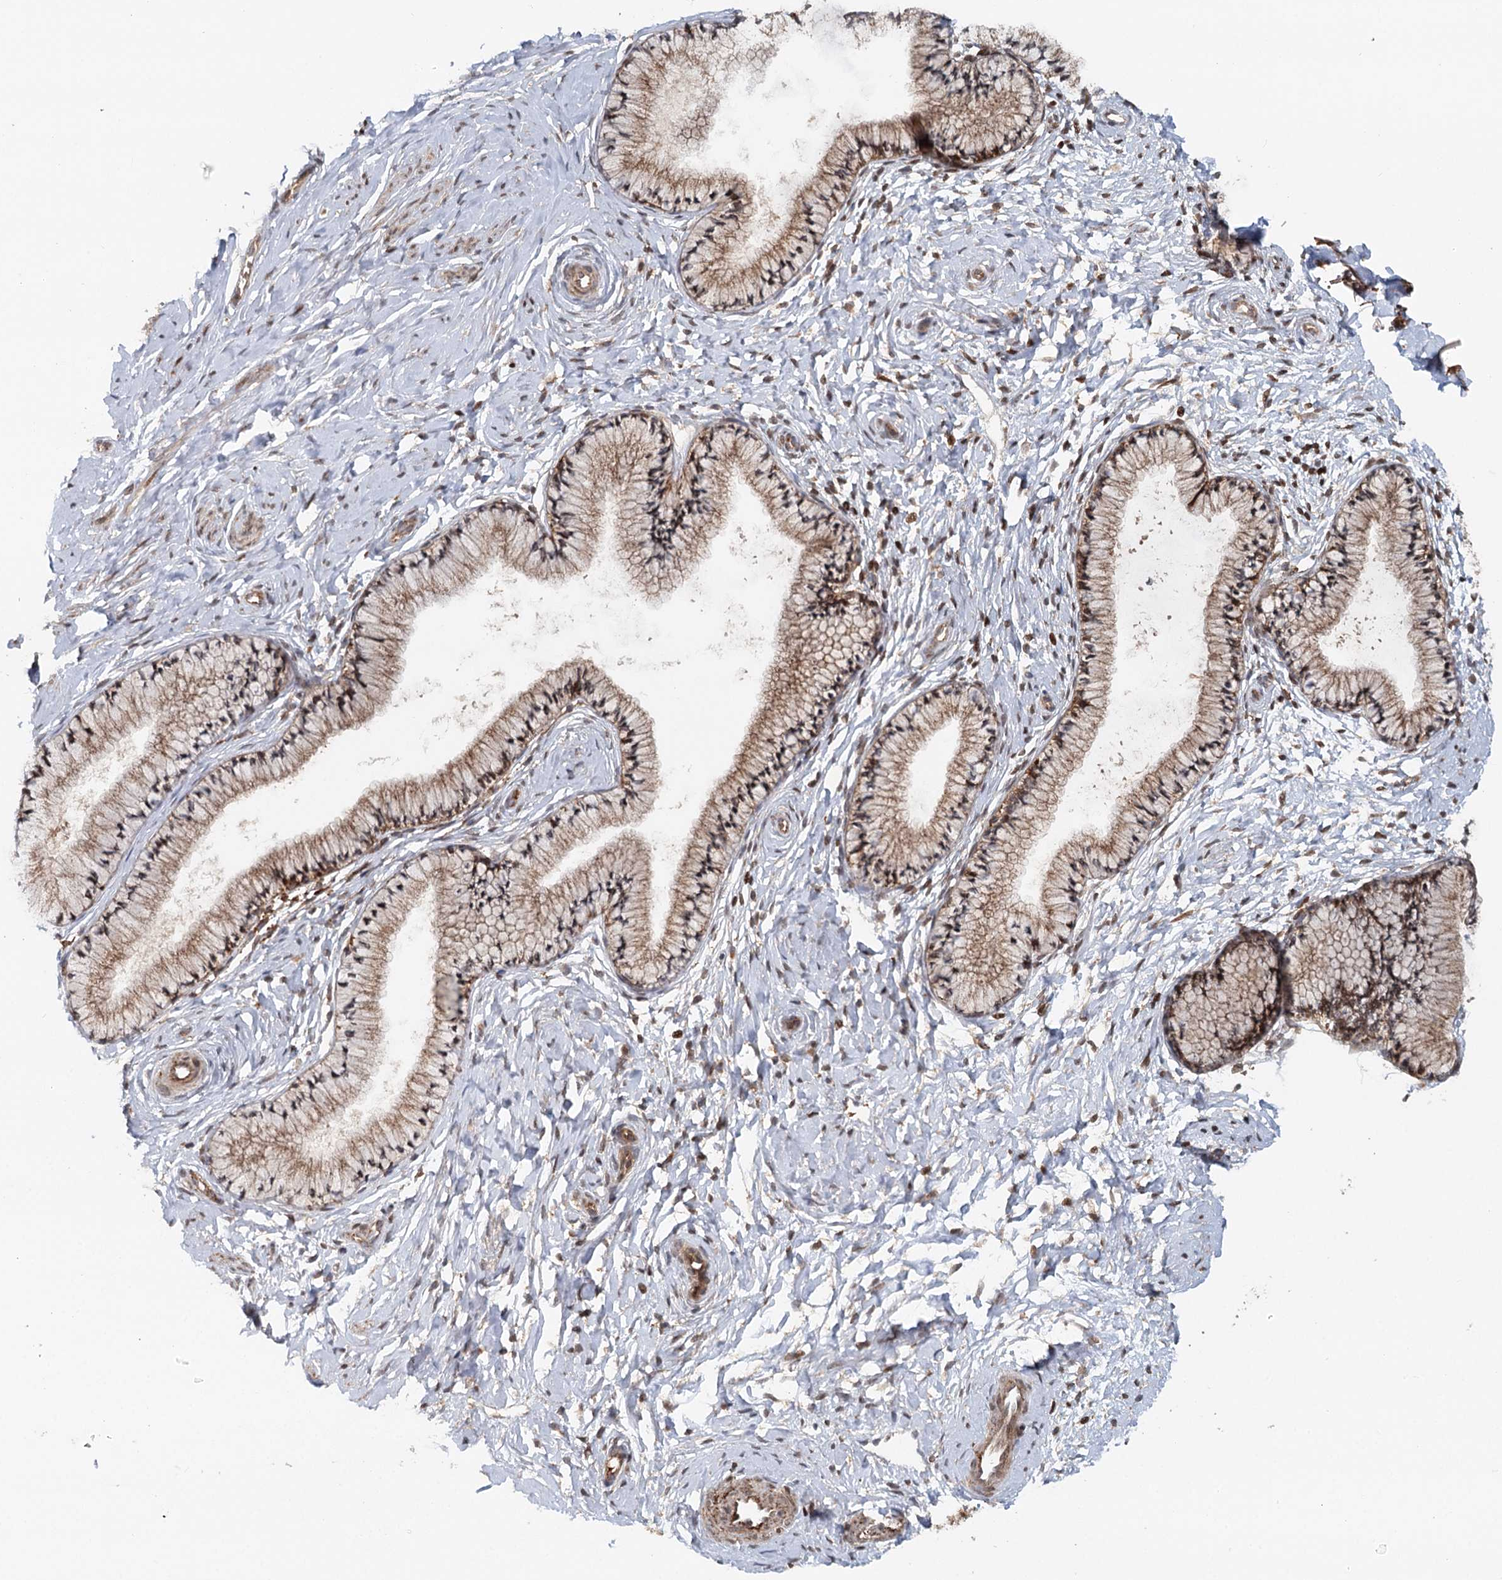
{"staining": {"intensity": "strong", "quantity": "25%-75%", "location": "cytoplasmic/membranous"}, "tissue": "cervix", "cell_type": "Glandular cells", "image_type": "normal", "snomed": [{"axis": "morphology", "description": "Normal tissue, NOS"}, {"axis": "topography", "description": "Cervix"}], "caption": "Strong cytoplasmic/membranous positivity for a protein is appreciated in approximately 25%-75% of glandular cells of unremarkable cervix using IHC.", "gene": "RNF111", "patient": {"sex": "female", "age": 33}}